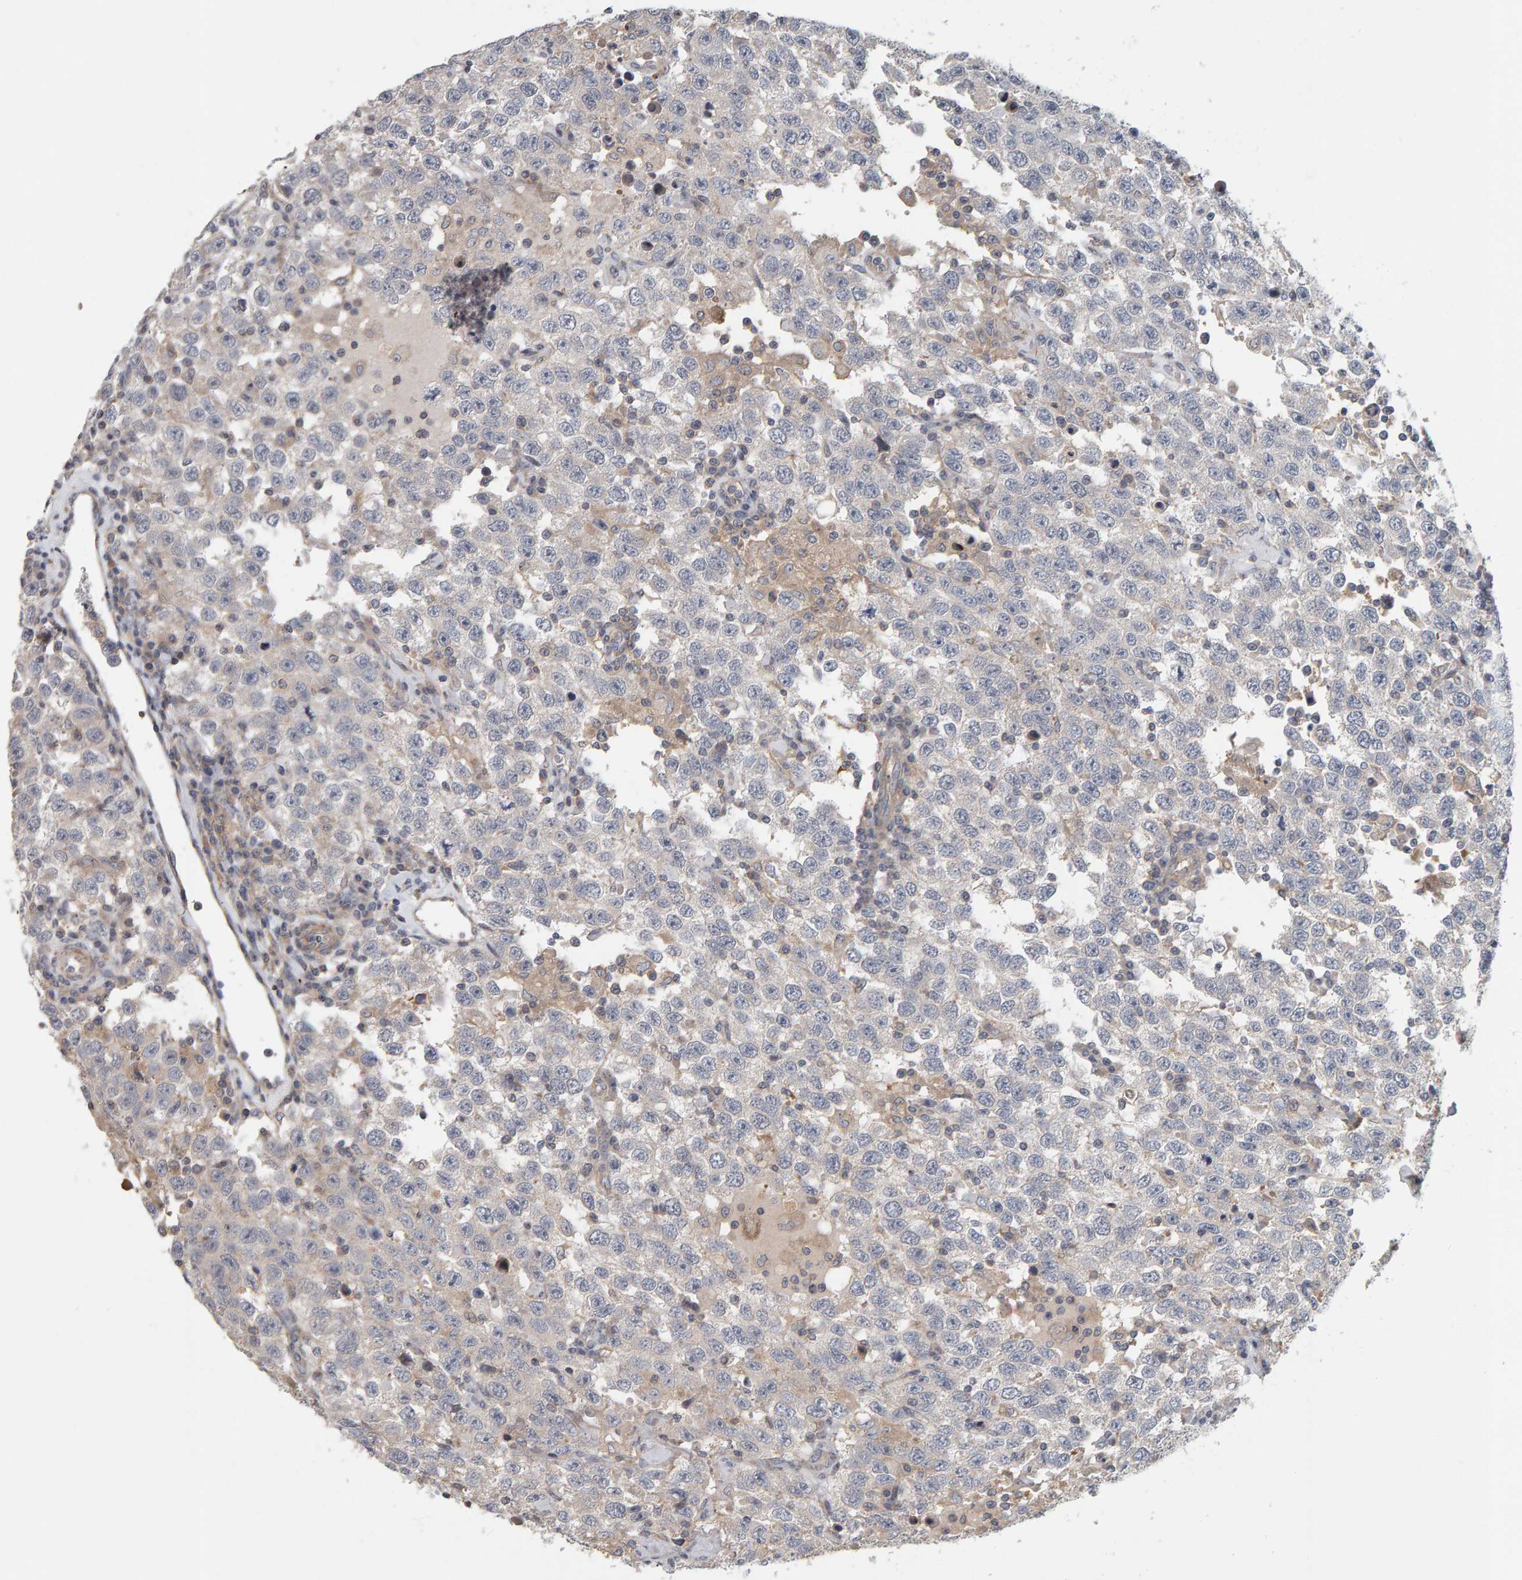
{"staining": {"intensity": "negative", "quantity": "none", "location": "none"}, "tissue": "testis cancer", "cell_type": "Tumor cells", "image_type": "cancer", "snomed": [{"axis": "morphology", "description": "Seminoma, NOS"}, {"axis": "topography", "description": "Testis"}], "caption": "IHC photomicrograph of neoplastic tissue: seminoma (testis) stained with DAB (3,3'-diaminobenzidine) shows no significant protein positivity in tumor cells. (Brightfield microscopy of DAB immunohistochemistry (IHC) at high magnification).", "gene": "C9orf72", "patient": {"sex": "male", "age": 41}}